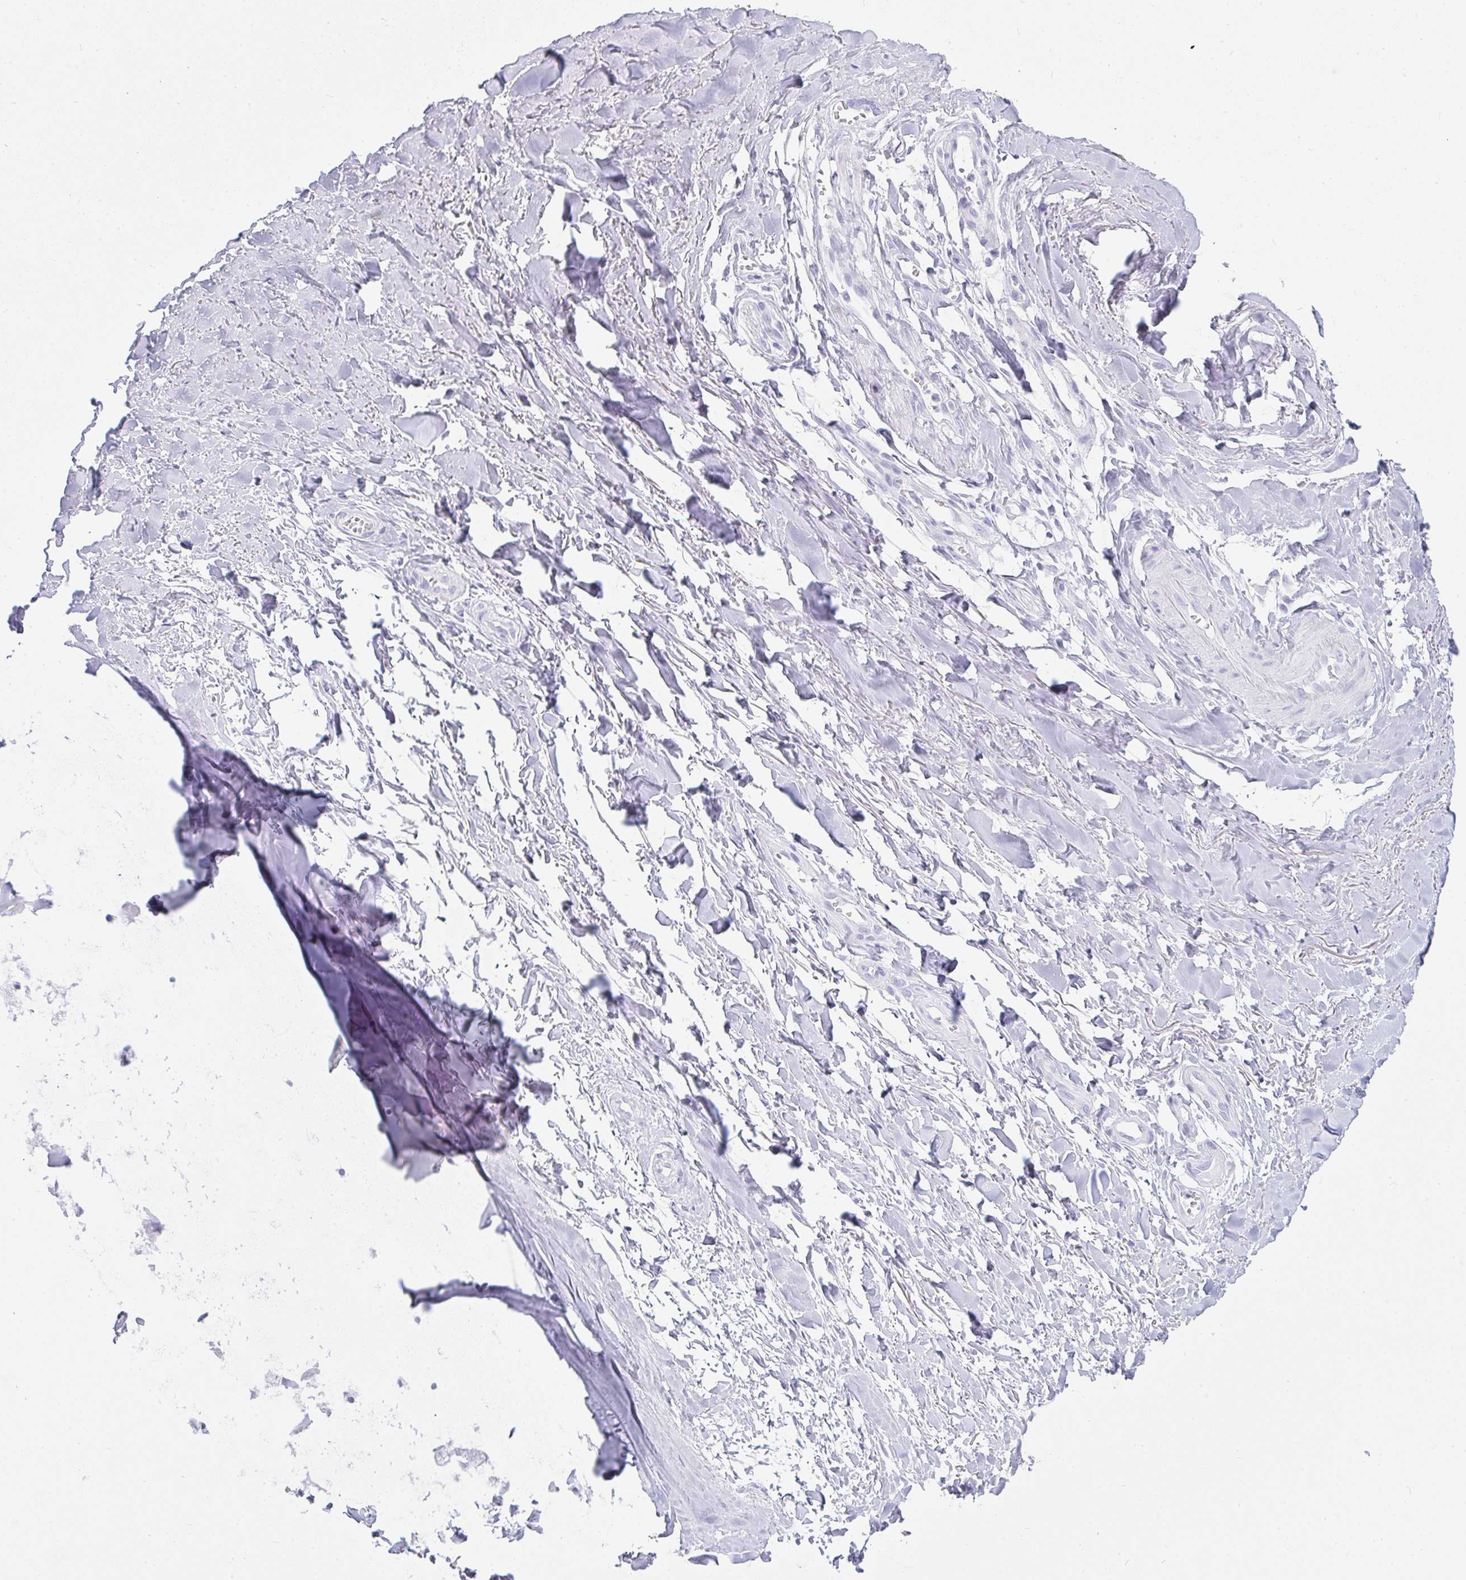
{"staining": {"intensity": "negative", "quantity": "none", "location": "none"}, "tissue": "soft tissue", "cell_type": "Chondrocytes", "image_type": "normal", "snomed": [{"axis": "morphology", "description": "Normal tissue, NOS"}, {"axis": "topography", "description": "Cartilage tissue"}, {"axis": "topography", "description": "Nasopharynx"}, {"axis": "topography", "description": "Thyroid gland"}], "caption": "An immunohistochemistry photomicrograph of benign soft tissue is shown. There is no staining in chondrocytes of soft tissue. Brightfield microscopy of IHC stained with DAB (3,3'-diaminobenzidine) (brown) and hematoxylin (blue), captured at high magnification.", "gene": "OR5J2", "patient": {"sex": "male", "age": 63}}